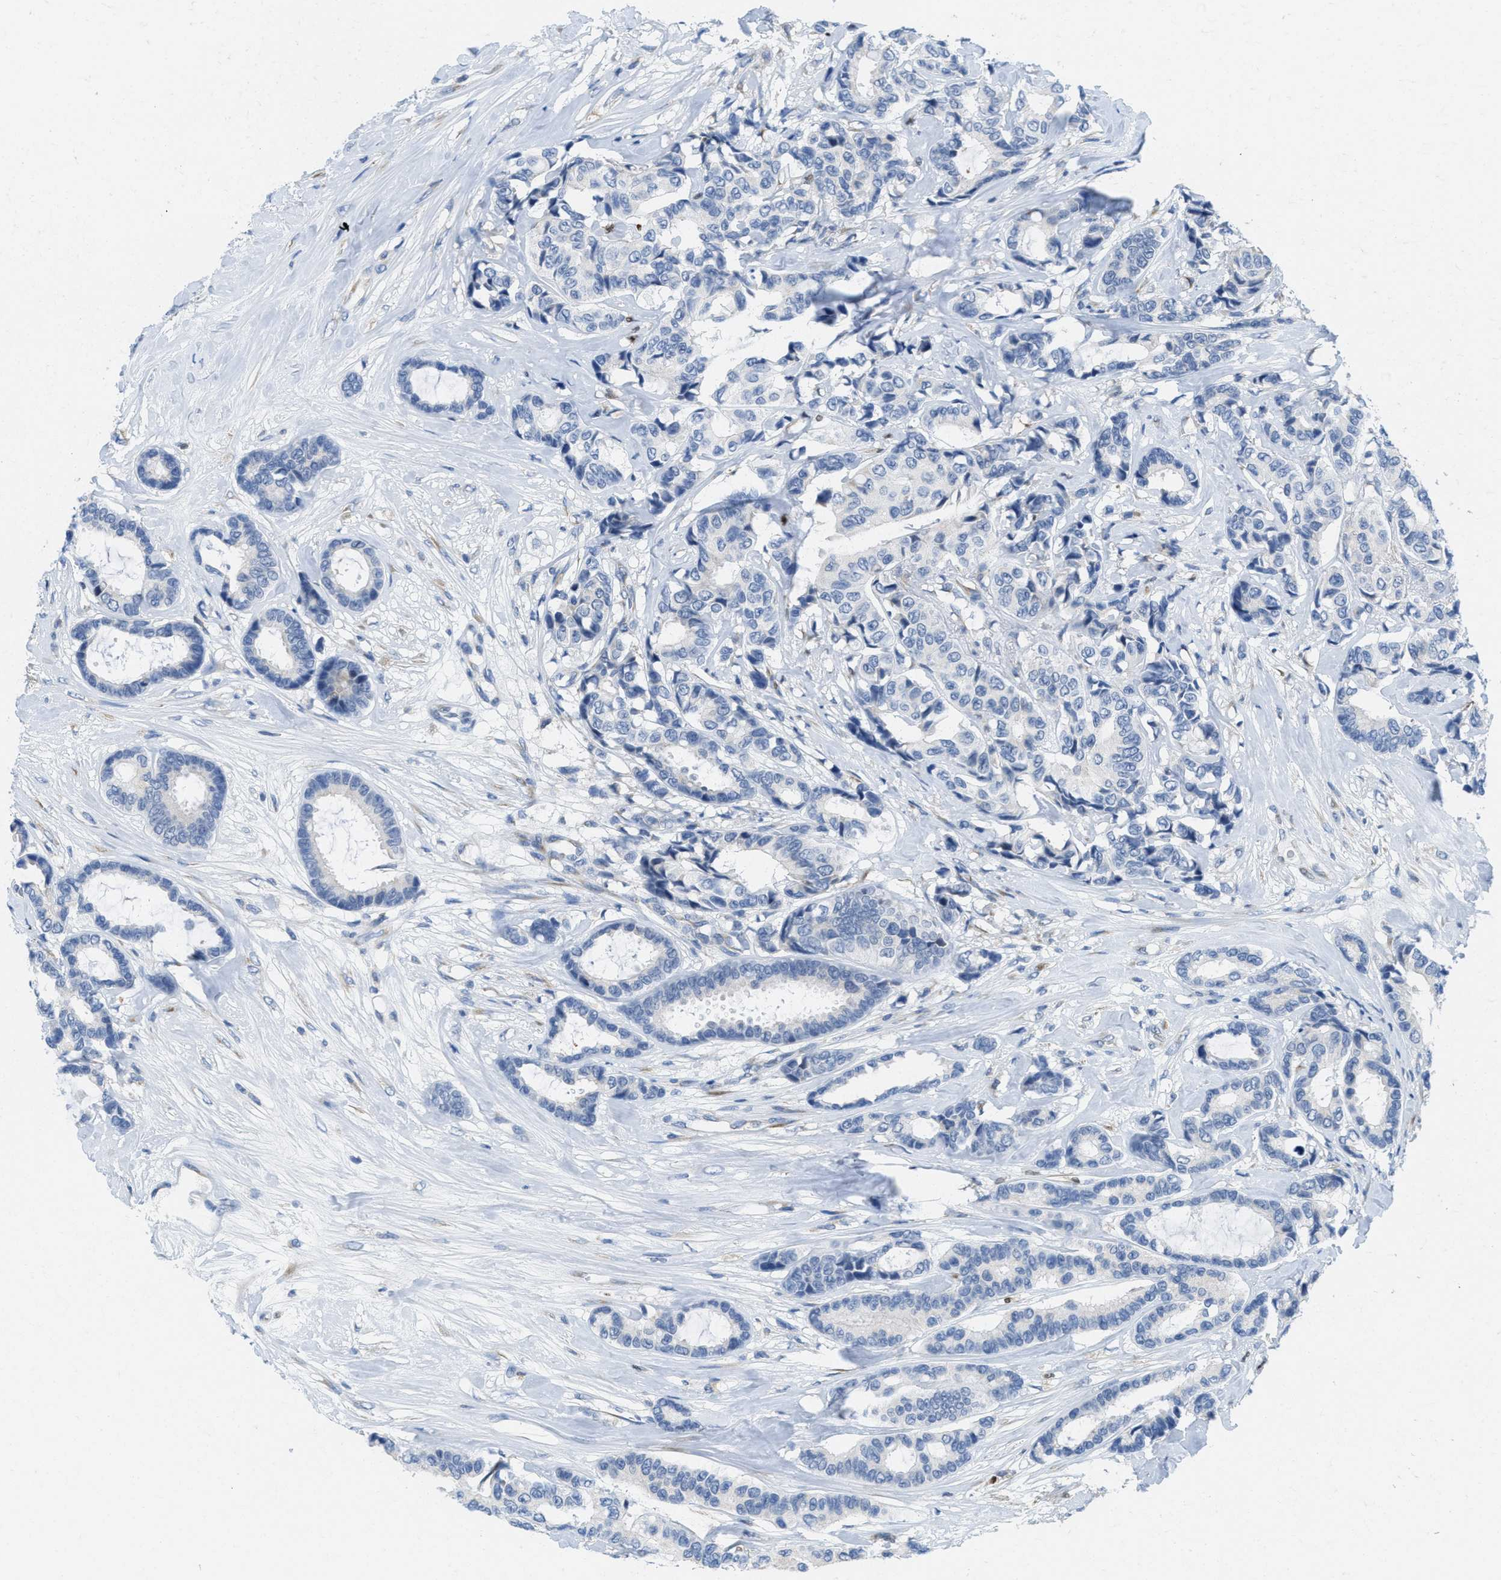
{"staining": {"intensity": "negative", "quantity": "none", "location": "none"}, "tissue": "breast cancer", "cell_type": "Tumor cells", "image_type": "cancer", "snomed": [{"axis": "morphology", "description": "Duct carcinoma"}, {"axis": "topography", "description": "Breast"}], "caption": "Immunohistochemical staining of infiltrating ductal carcinoma (breast) demonstrates no significant positivity in tumor cells.", "gene": "PTDSS1", "patient": {"sex": "female", "age": 87}}